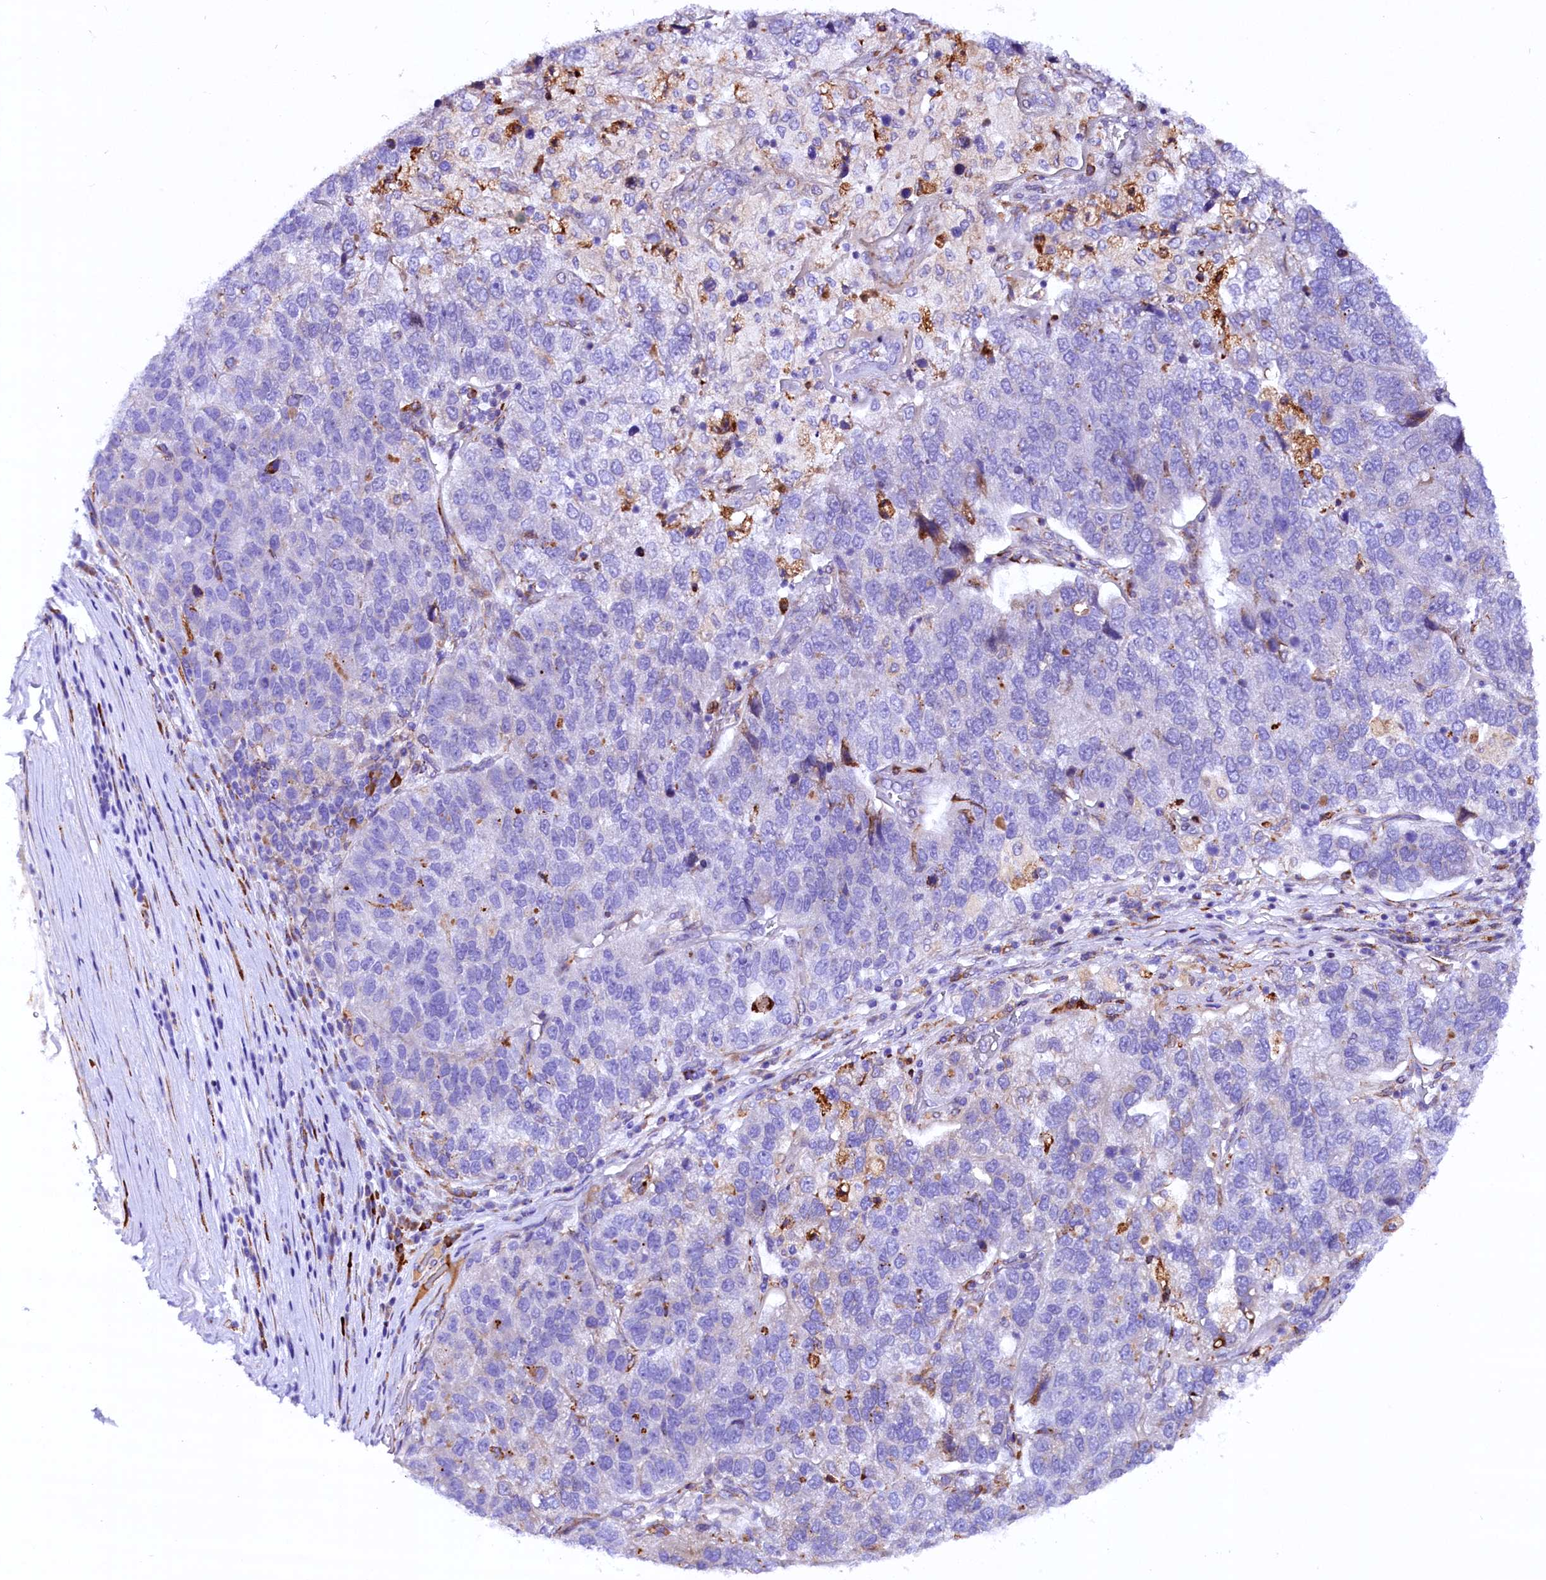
{"staining": {"intensity": "negative", "quantity": "none", "location": "none"}, "tissue": "pancreatic cancer", "cell_type": "Tumor cells", "image_type": "cancer", "snomed": [{"axis": "morphology", "description": "Adenocarcinoma, NOS"}, {"axis": "topography", "description": "Pancreas"}], "caption": "IHC of human pancreatic cancer (adenocarcinoma) exhibits no expression in tumor cells.", "gene": "CMTR2", "patient": {"sex": "female", "age": 61}}